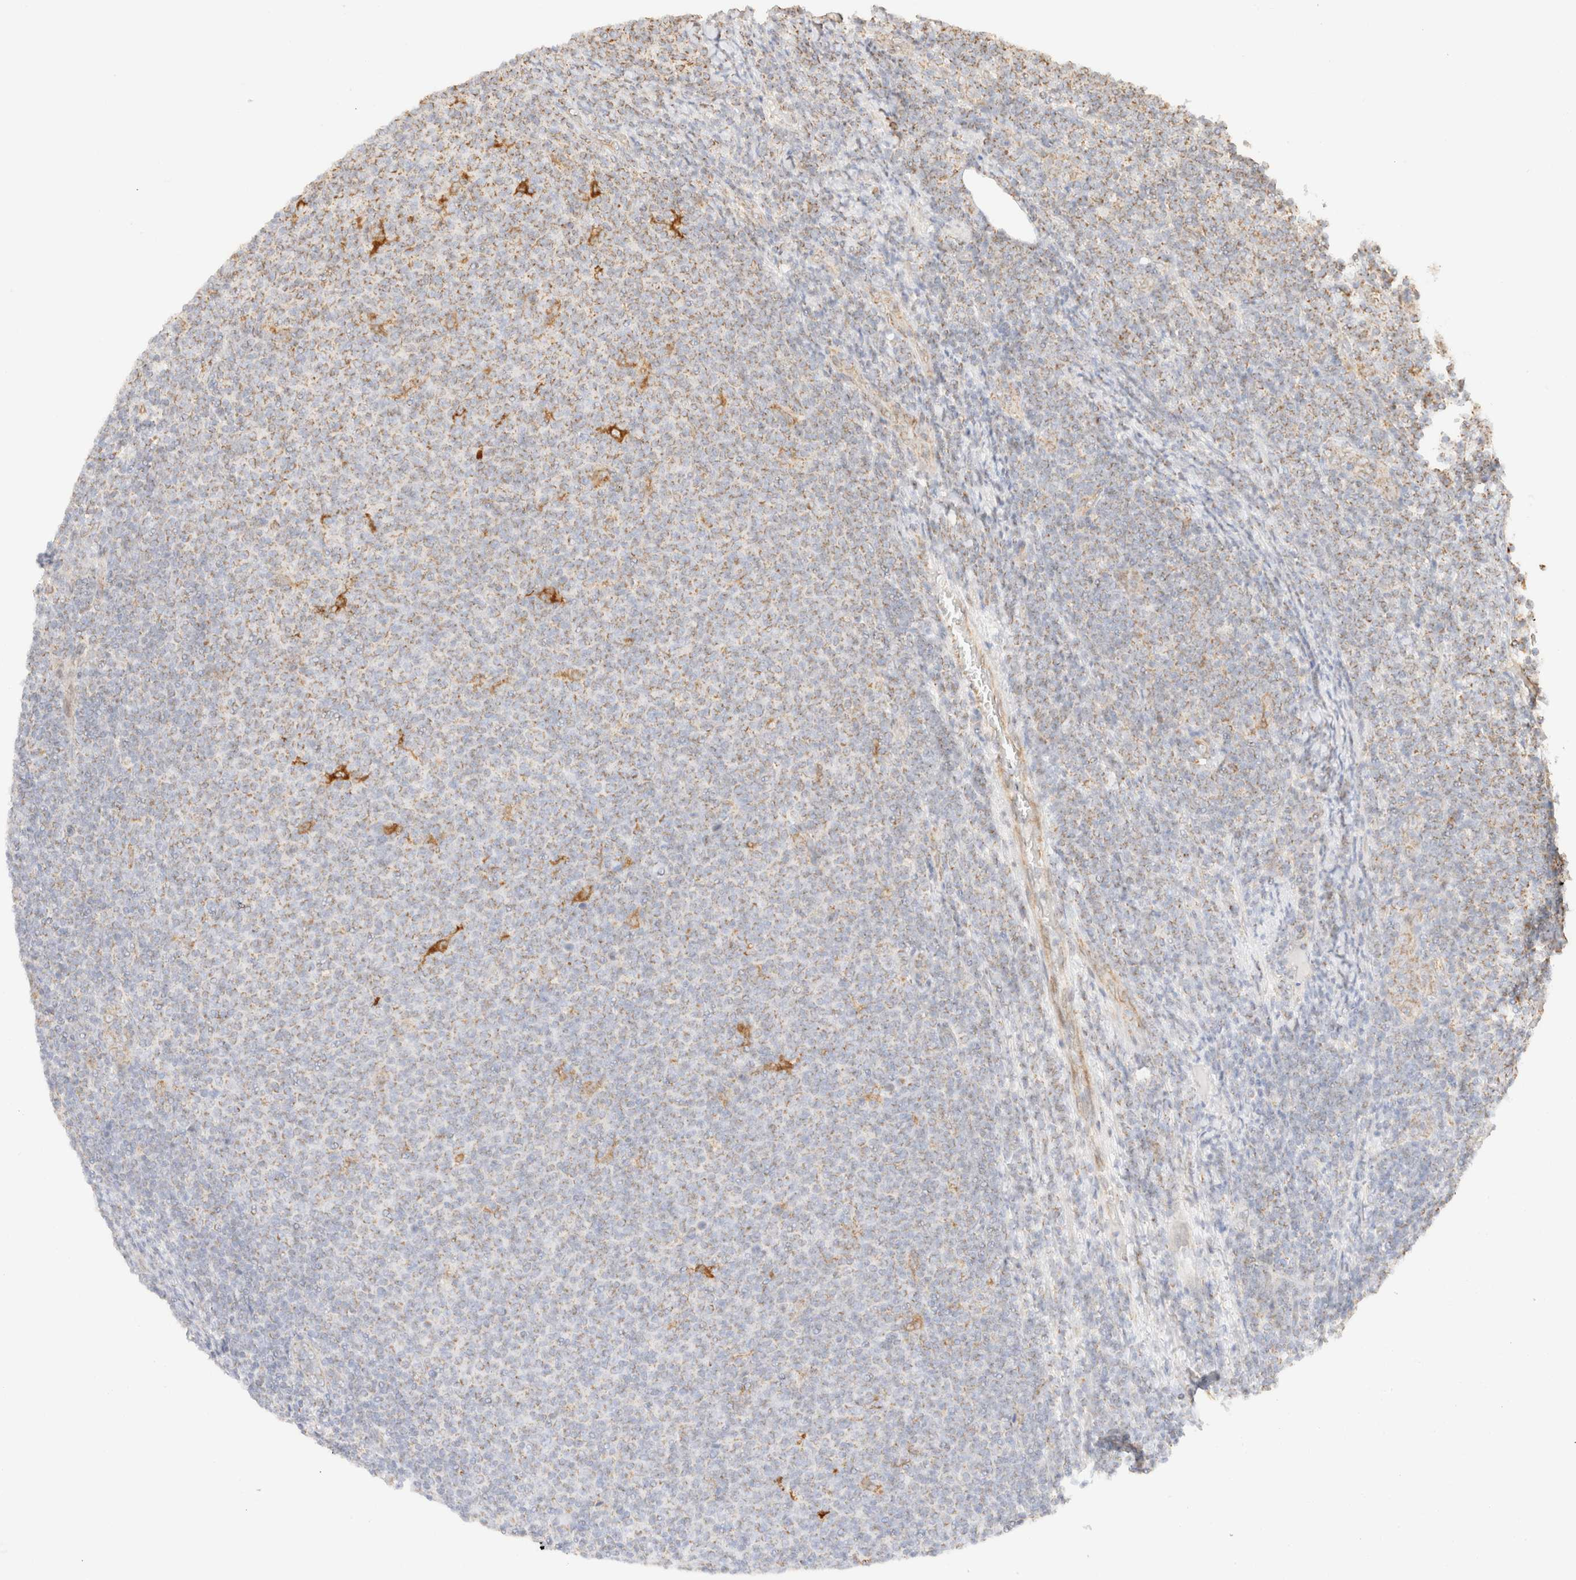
{"staining": {"intensity": "weak", "quantity": "25%-75%", "location": "cytoplasmic/membranous"}, "tissue": "lymphoma", "cell_type": "Tumor cells", "image_type": "cancer", "snomed": [{"axis": "morphology", "description": "Malignant lymphoma, non-Hodgkin's type, Low grade"}, {"axis": "topography", "description": "Lymph node"}], "caption": "Weak cytoplasmic/membranous expression is identified in about 25%-75% of tumor cells in lymphoma.", "gene": "TACO1", "patient": {"sex": "male", "age": 66}}